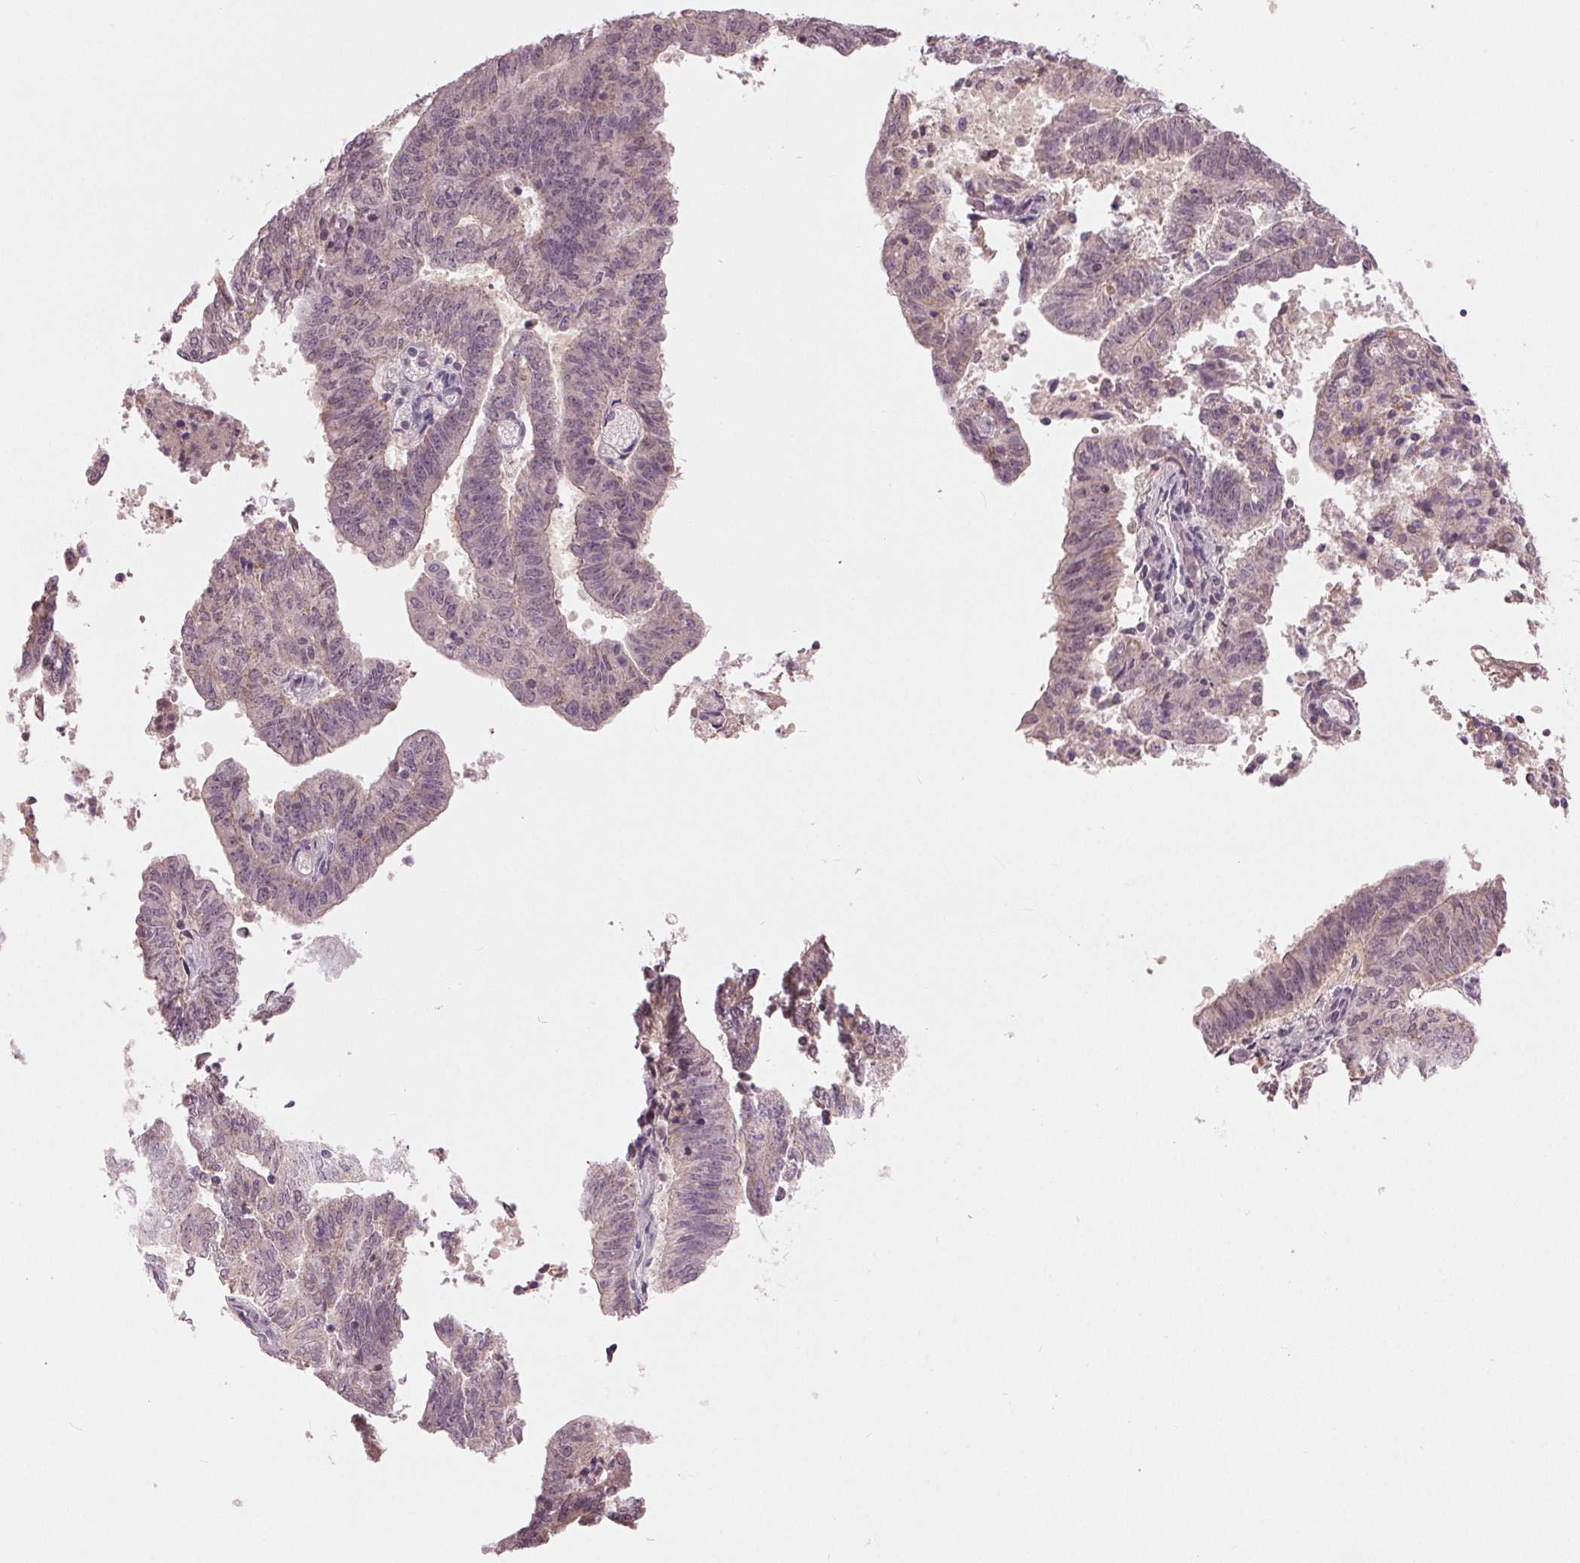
{"staining": {"intensity": "negative", "quantity": "none", "location": "none"}, "tissue": "endometrial cancer", "cell_type": "Tumor cells", "image_type": "cancer", "snomed": [{"axis": "morphology", "description": "Adenocarcinoma, NOS"}, {"axis": "topography", "description": "Endometrium"}], "caption": "An image of endometrial cancer stained for a protein reveals no brown staining in tumor cells.", "gene": "ZNF605", "patient": {"sex": "female", "age": 82}}